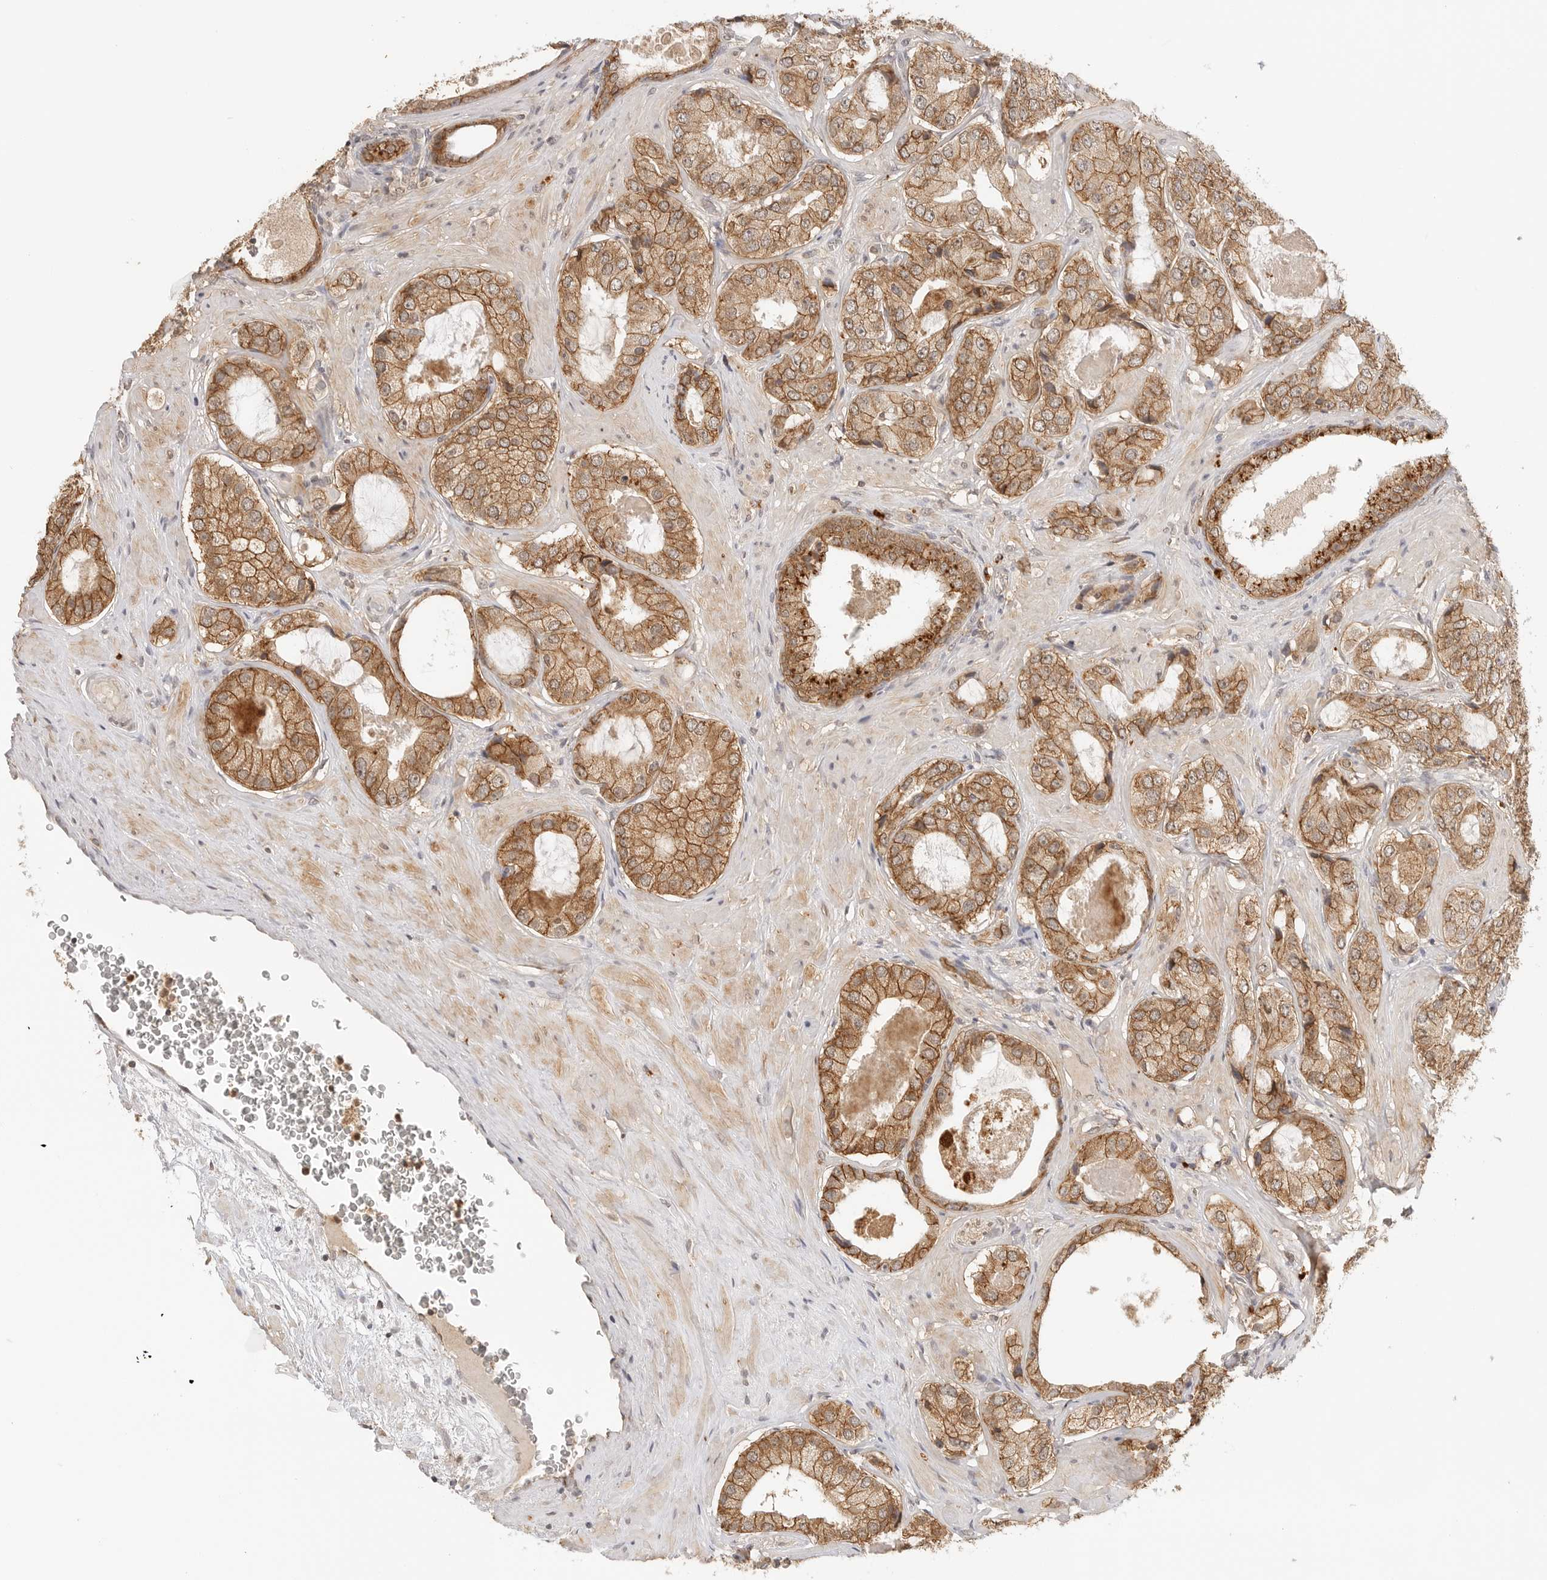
{"staining": {"intensity": "moderate", "quantity": ">75%", "location": "cytoplasmic/membranous"}, "tissue": "prostate cancer", "cell_type": "Tumor cells", "image_type": "cancer", "snomed": [{"axis": "morphology", "description": "Adenocarcinoma, High grade"}, {"axis": "topography", "description": "Prostate"}], "caption": "The photomicrograph demonstrates staining of prostate cancer (high-grade adenocarcinoma), revealing moderate cytoplasmic/membranous protein staining (brown color) within tumor cells.", "gene": "EPHA1", "patient": {"sex": "male", "age": 59}}